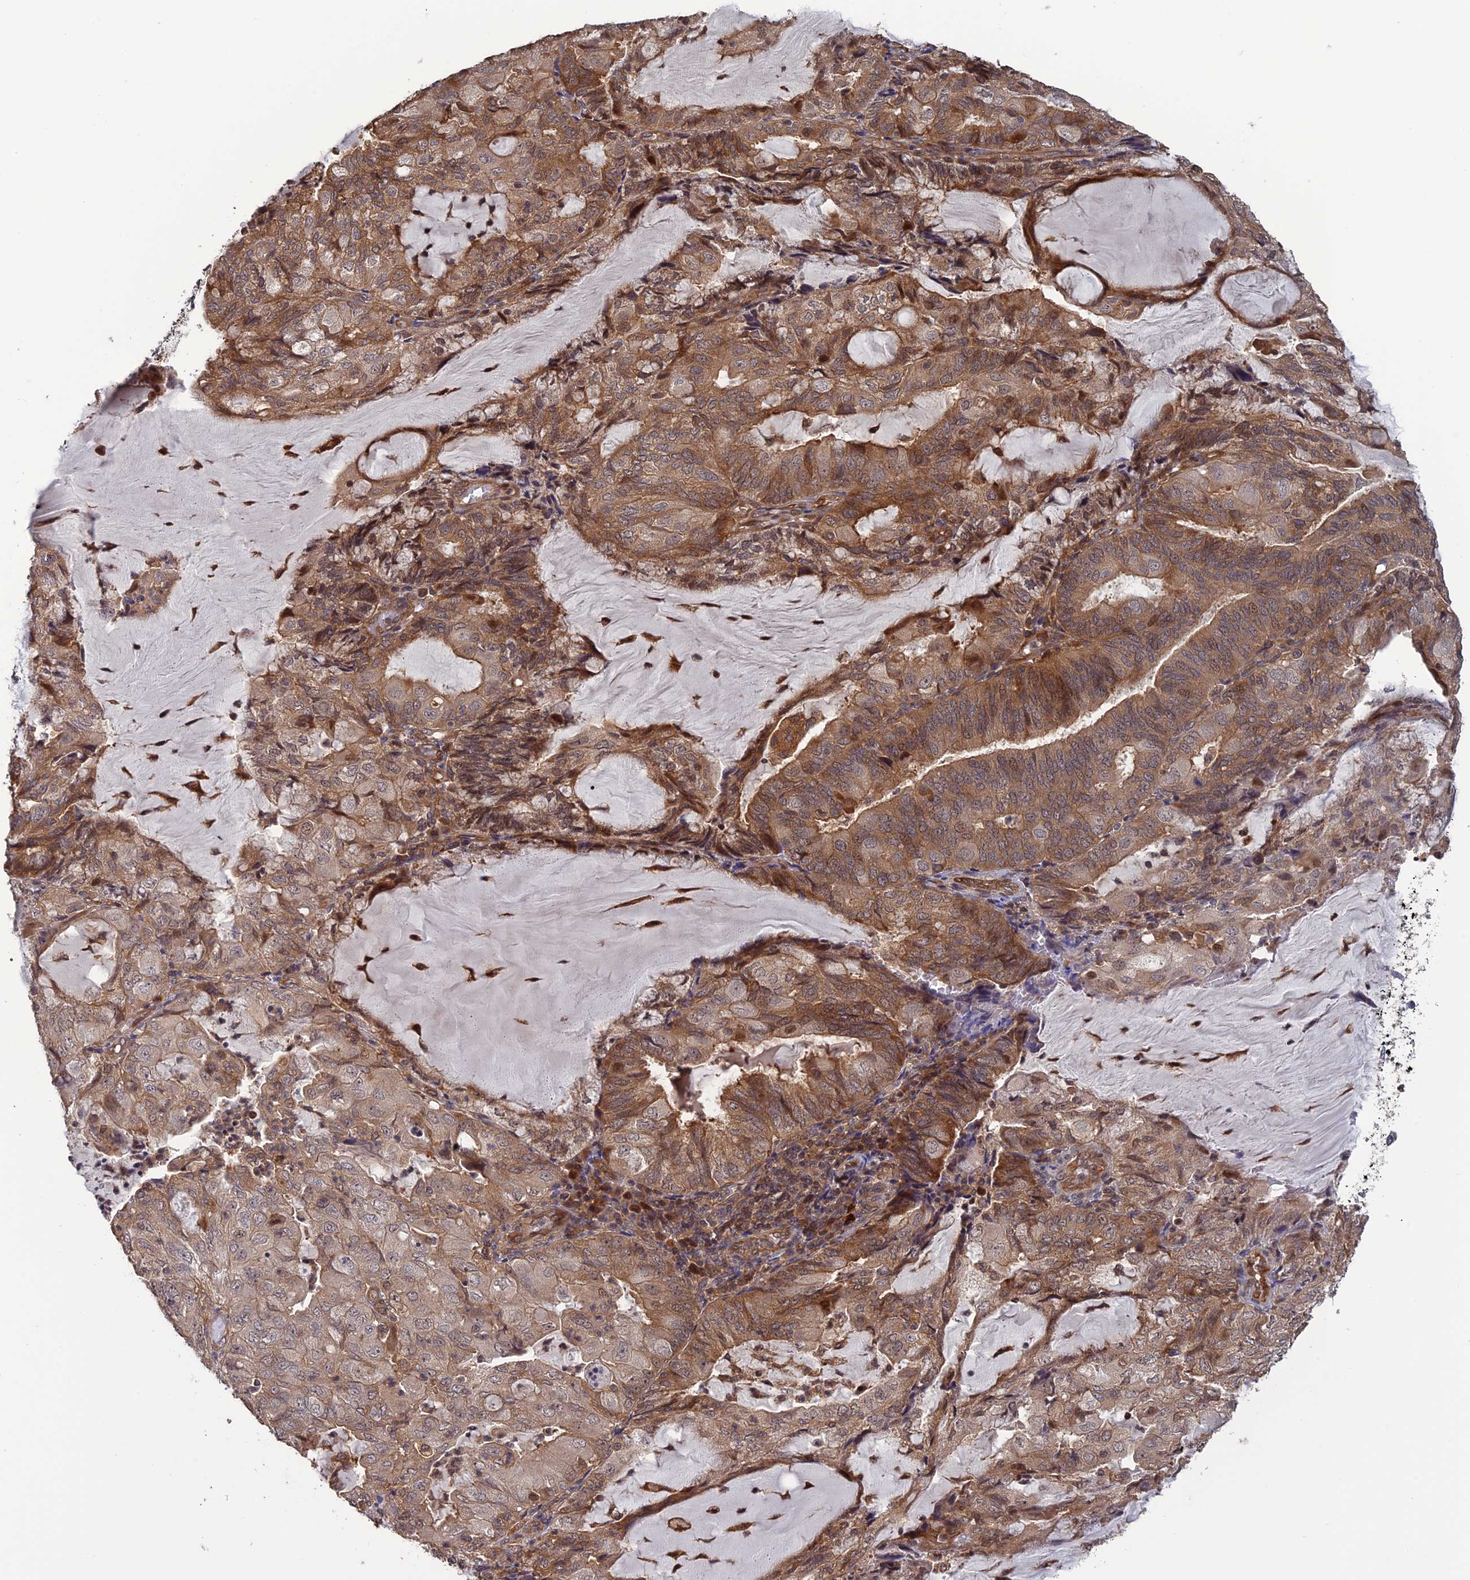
{"staining": {"intensity": "moderate", "quantity": ">75%", "location": "cytoplasmic/membranous"}, "tissue": "endometrial cancer", "cell_type": "Tumor cells", "image_type": "cancer", "snomed": [{"axis": "morphology", "description": "Adenocarcinoma, NOS"}, {"axis": "topography", "description": "Endometrium"}], "caption": "A high-resolution image shows IHC staining of endometrial cancer, which exhibits moderate cytoplasmic/membranous staining in about >75% of tumor cells.", "gene": "LIN37", "patient": {"sex": "female", "age": 81}}